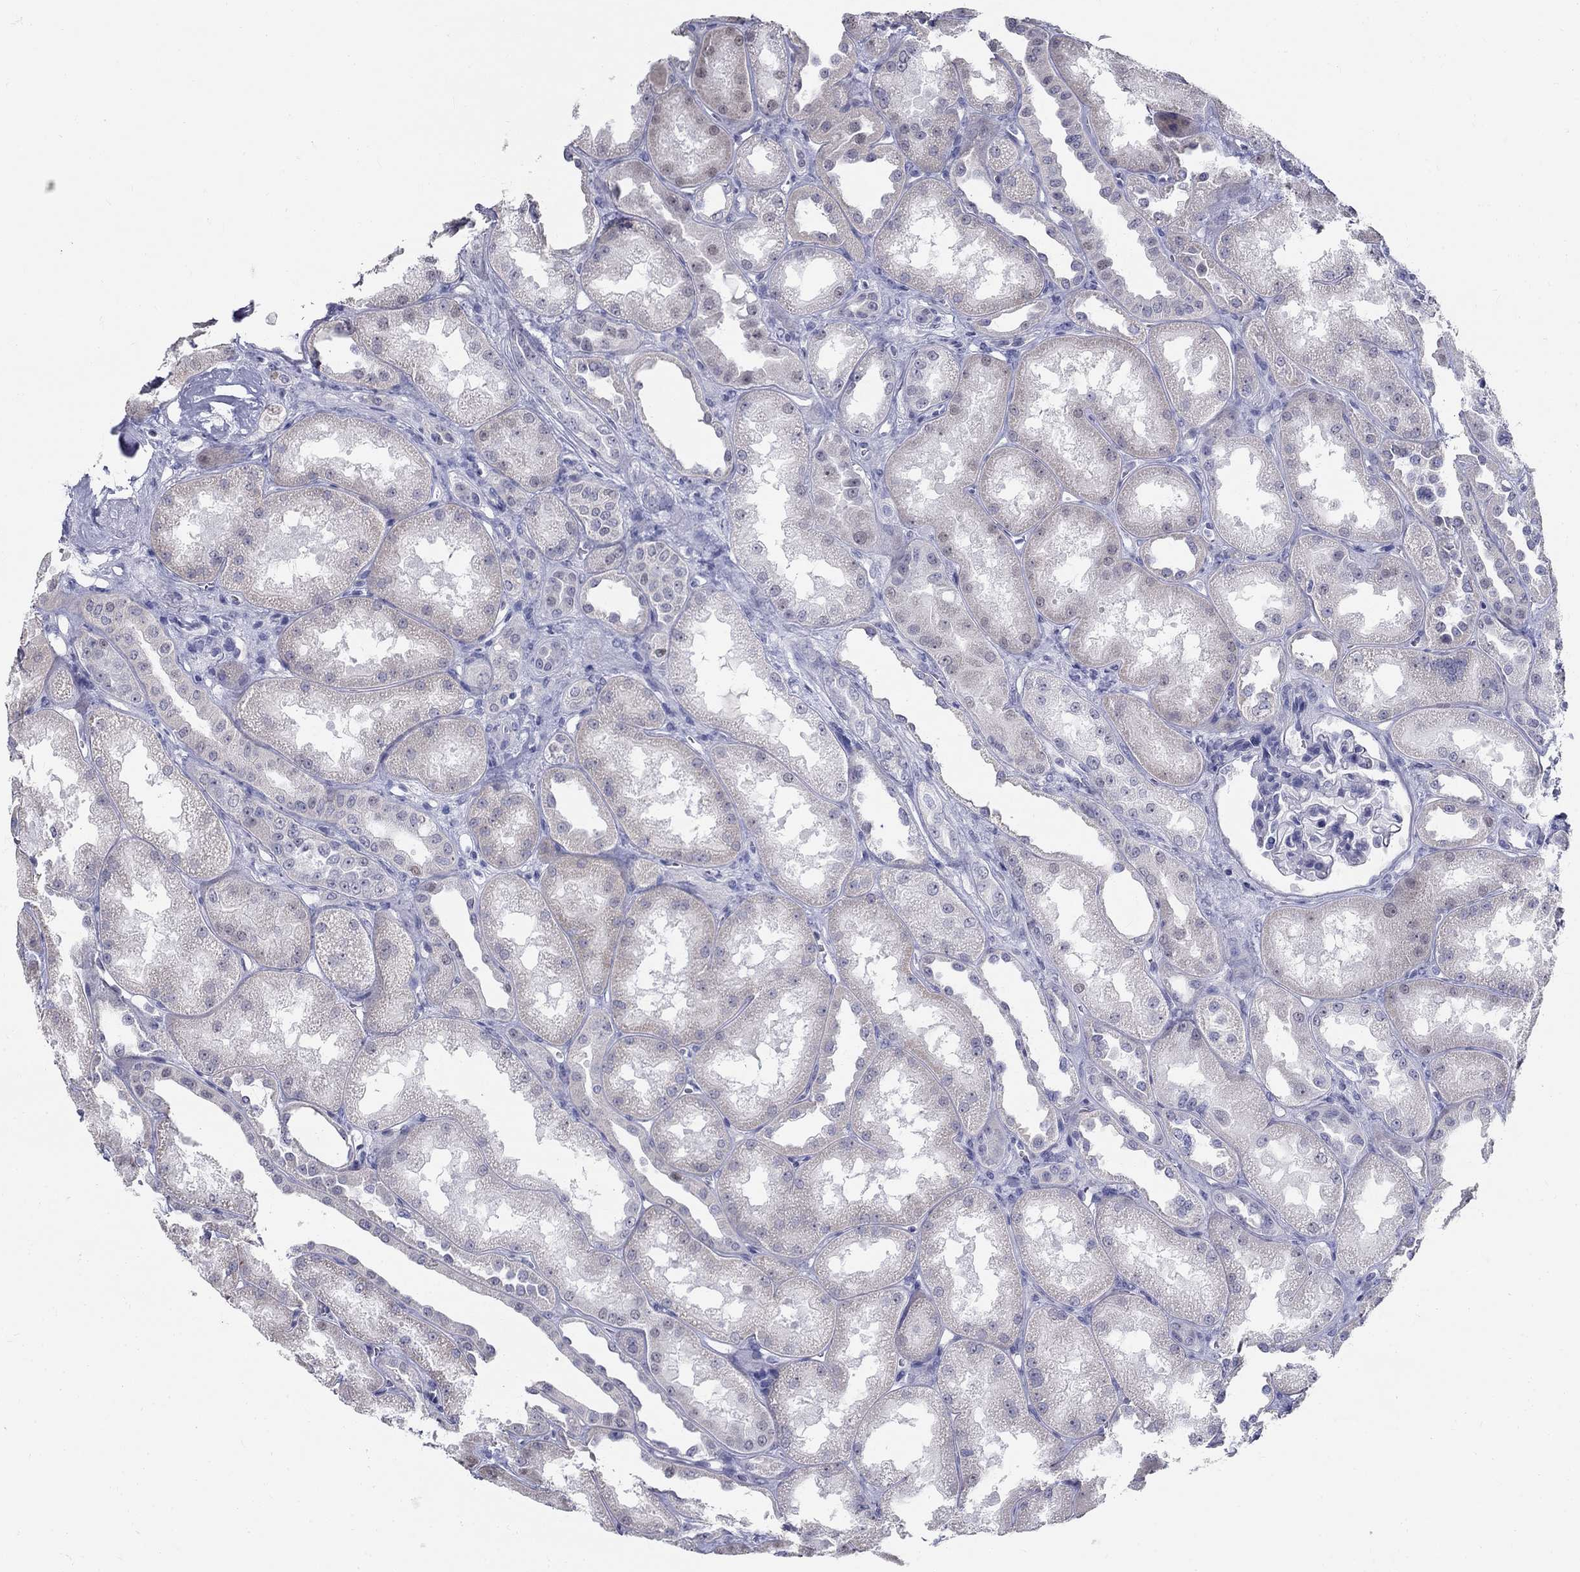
{"staining": {"intensity": "negative", "quantity": "none", "location": "none"}, "tissue": "kidney", "cell_type": "Cells in glomeruli", "image_type": "normal", "snomed": [{"axis": "morphology", "description": "Normal tissue, NOS"}, {"axis": "topography", "description": "Kidney"}], "caption": "Human kidney stained for a protein using immunohistochemistry displays no positivity in cells in glomeruli.", "gene": "ENSG00000290147", "patient": {"sex": "male", "age": 61}}